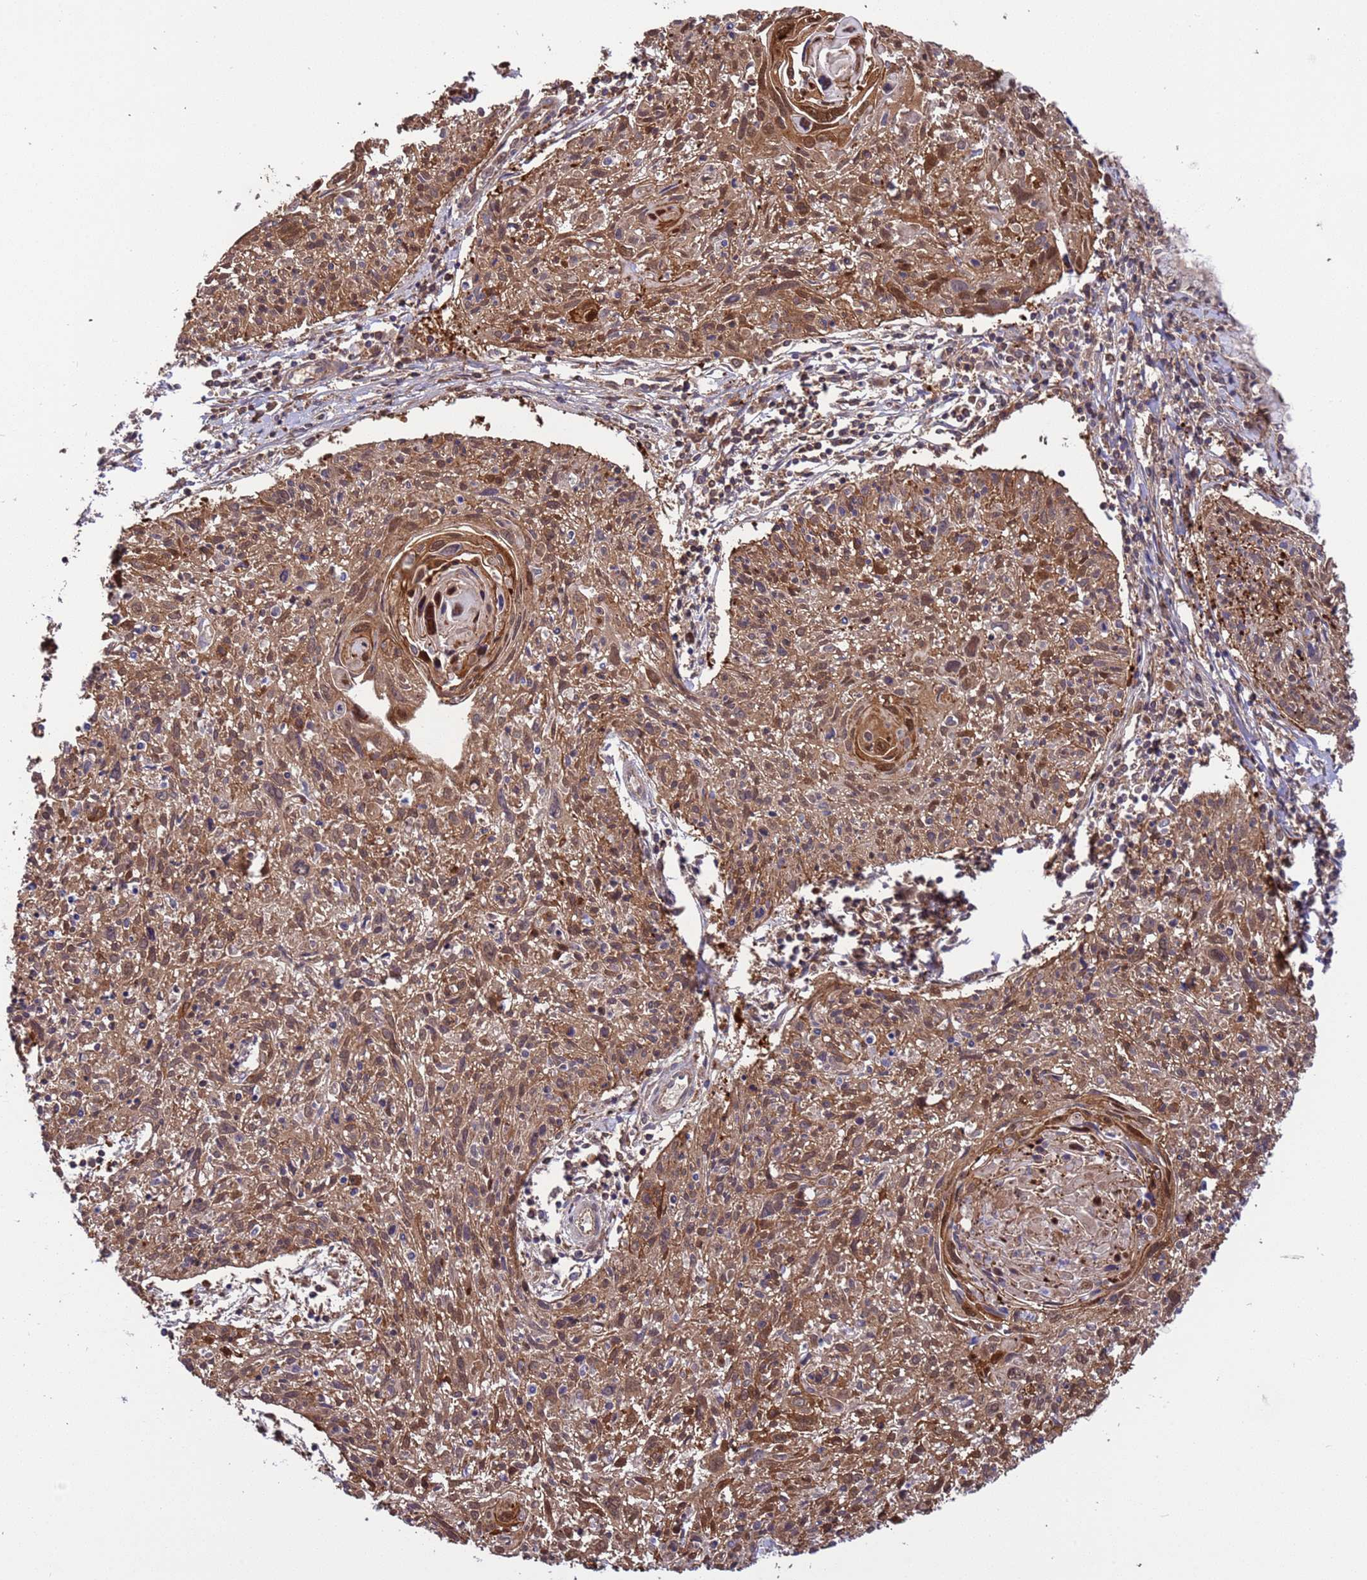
{"staining": {"intensity": "moderate", "quantity": ">75%", "location": "cytoplasmic/membranous"}, "tissue": "cervical cancer", "cell_type": "Tumor cells", "image_type": "cancer", "snomed": [{"axis": "morphology", "description": "Squamous cell carcinoma, NOS"}, {"axis": "topography", "description": "Cervix"}], "caption": "Immunohistochemistry (IHC) staining of cervical cancer (squamous cell carcinoma), which shows medium levels of moderate cytoplasmic/membranous staining in about >75% of tumor cells indicating moderate cytoplasmic/membranous protein expression. The staining was performed using DAB (brown) for protein detection and nuclei were counterstained in hematoxylin (blue).", "gene": "GJA10", "patient": {"sex": "female", "age": 51}}